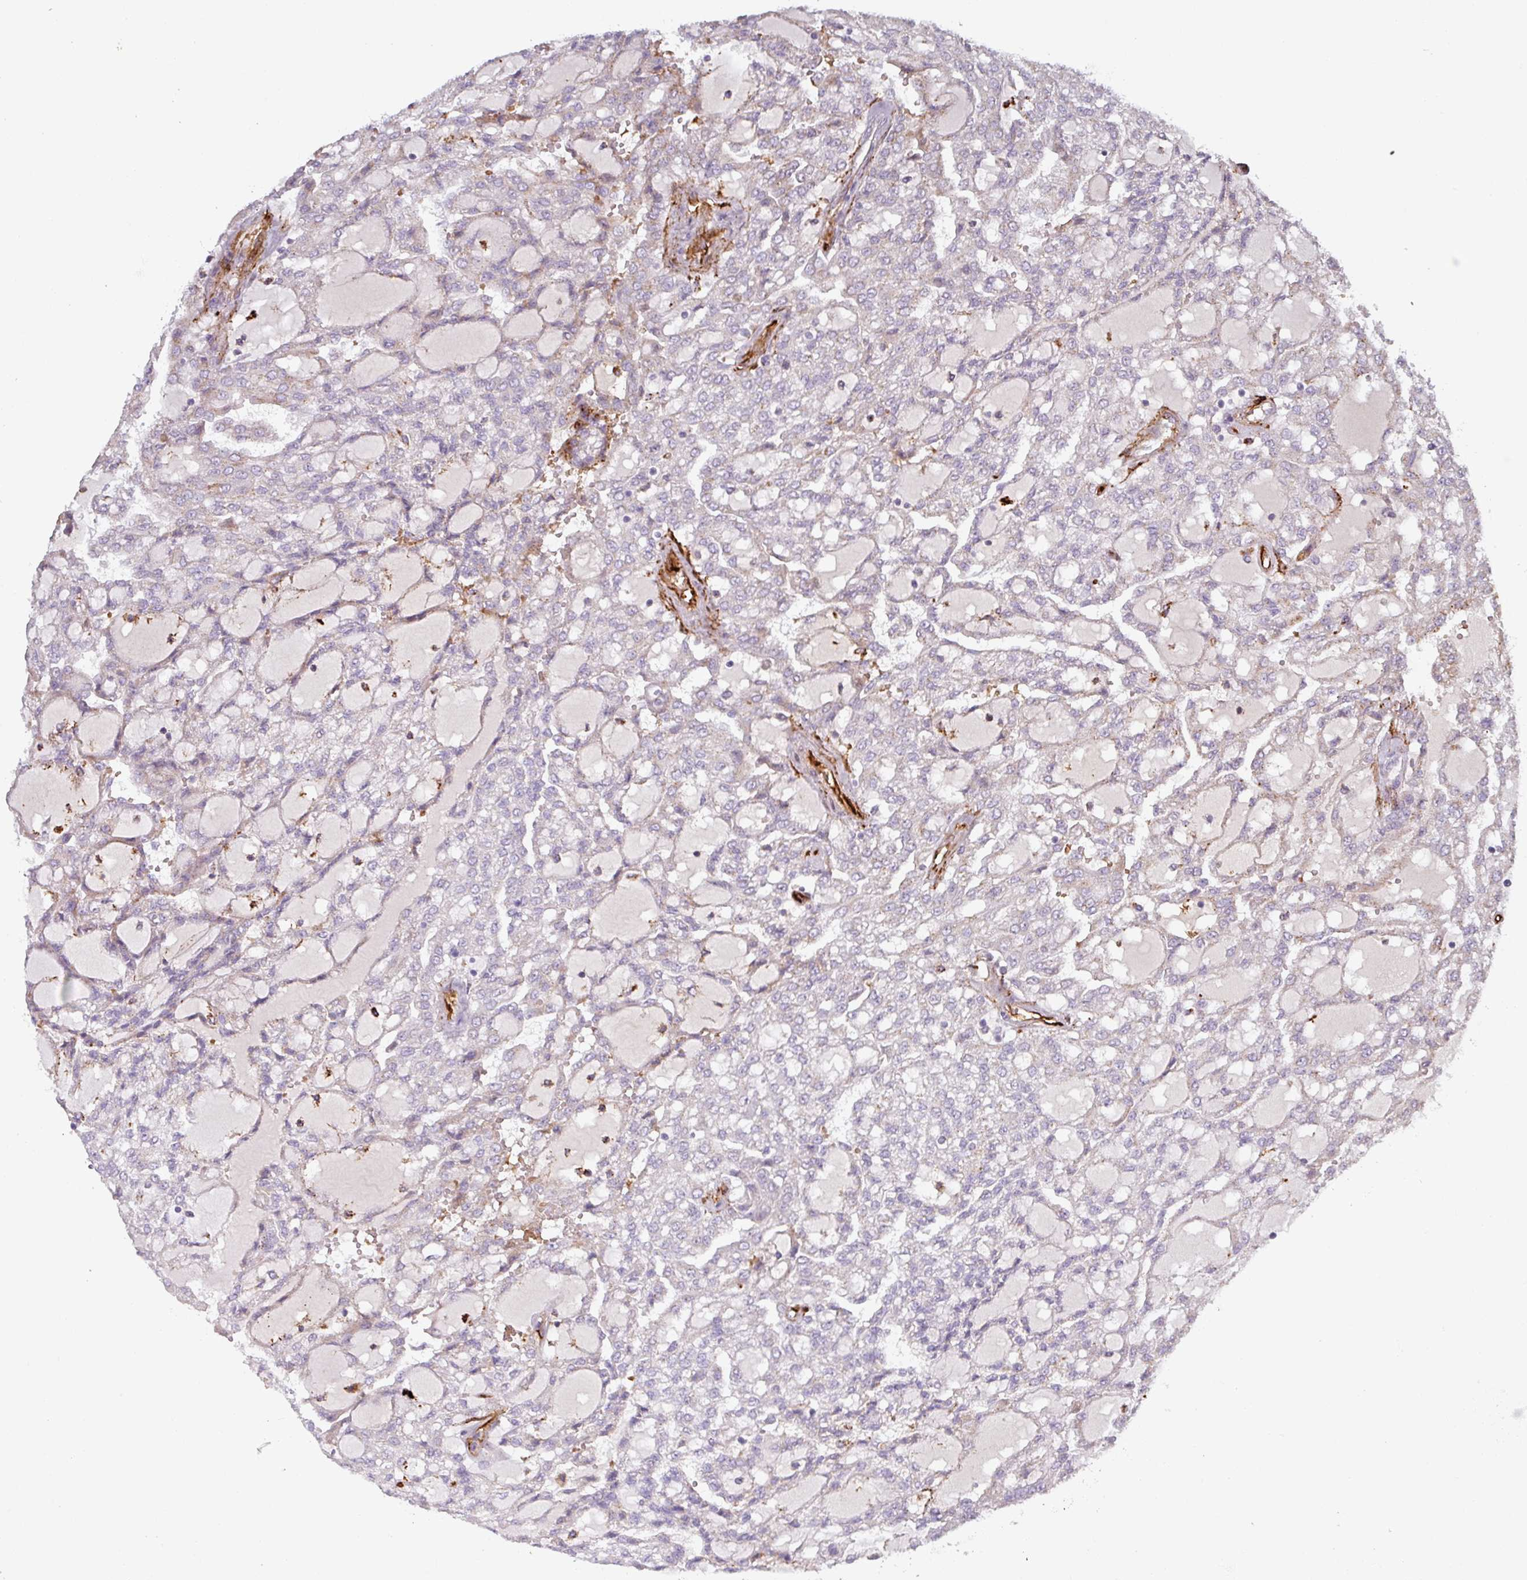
{"staining": {"intensity": "weak", "quantity": "<25%", "location": "cytoplasmic/membranous"}, "tissue": "renal cancer", "cell_type": "Tumor cells", "image_type": "cancer", "snomed": [{"axis": "morphology", "description": "Adenocarcinoma, NOS"}, {"axis": "topography", "description": "Kidney"}], "caption": "Immunohistochemistry (IHC) of renal cancer (adenocarcinoma) reveals no positivity in tumor cells.", "gene": "PRODH2", "patient": {"sex": "male", "age": 63}}